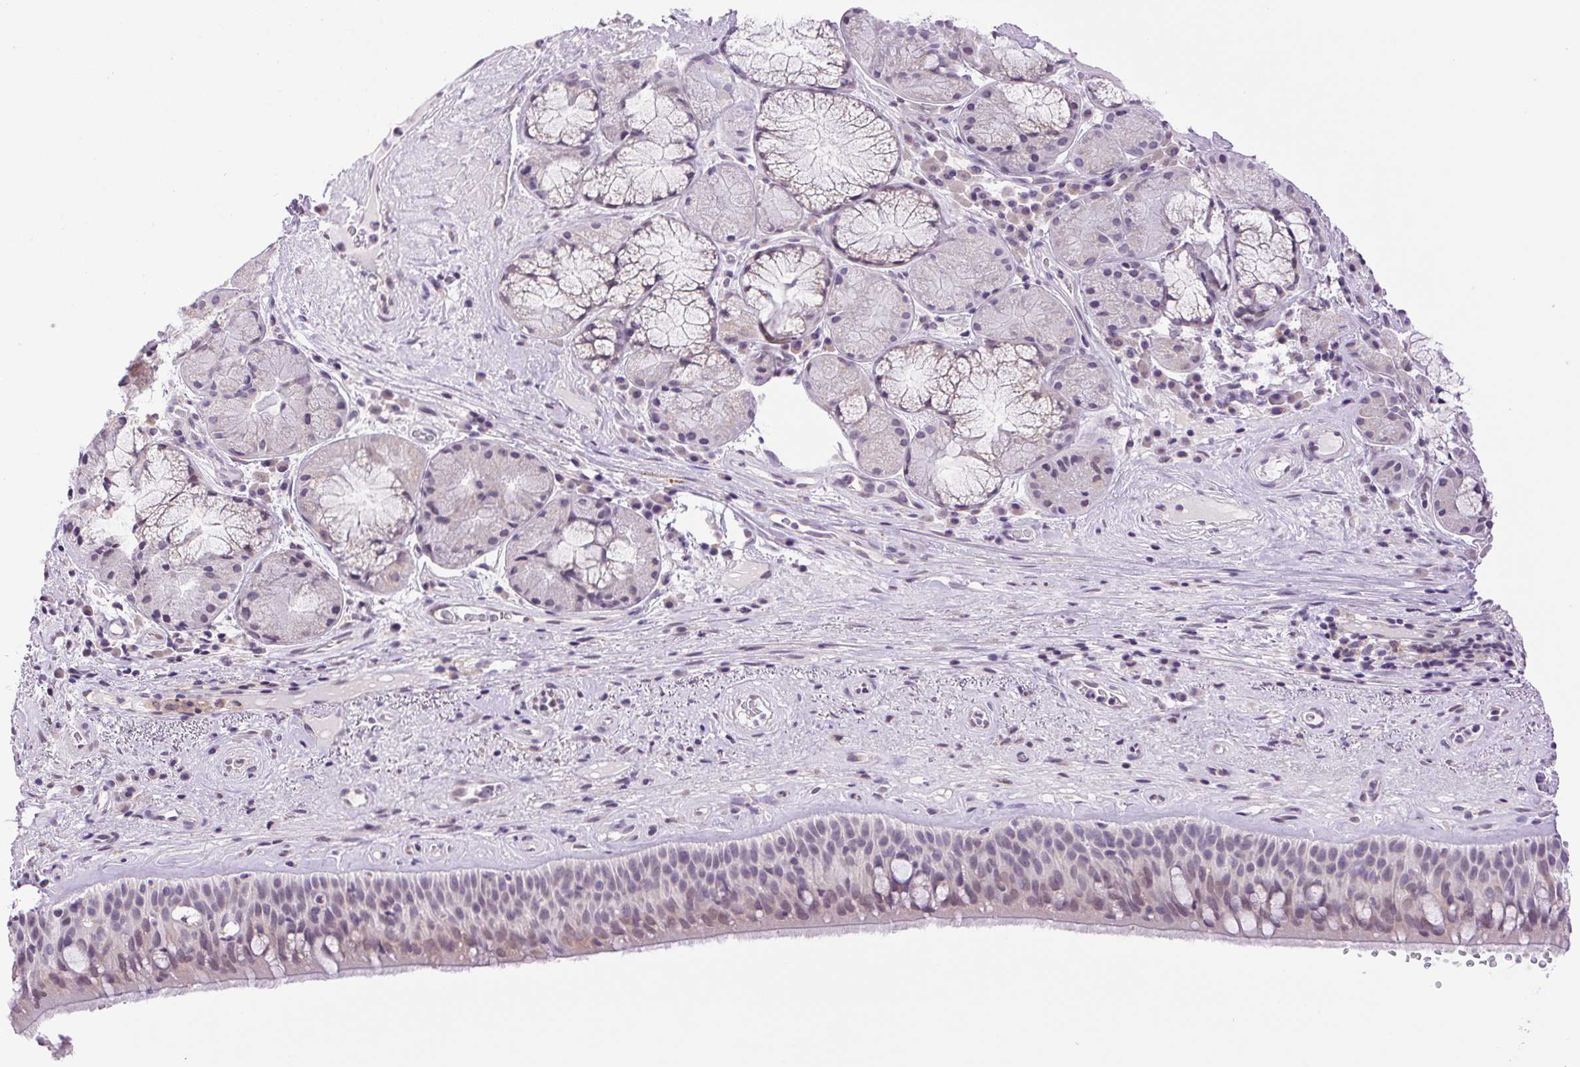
{"staining": {"intensity": "negative", "quantity": "none", "location": "none"}, "tissue": "bronchus", "cell_type": "Respiratory epithelial cells", "image_type": "normal", "snomed": [{"axis": "morphology", "description": "Normal tissue, NOS"}, {"axis": "topography", "description": "Bronchus"}], "caption": "Protein analysis of unremarkable bronchus reveals no significant staining in respiratory epithelial cells. The staining is performed using DAB brown chromogen with nuclei counter-stained in using hematoxylin.", "gene": "SMIM13", "patient": {"sex": "male", "age": 48}}